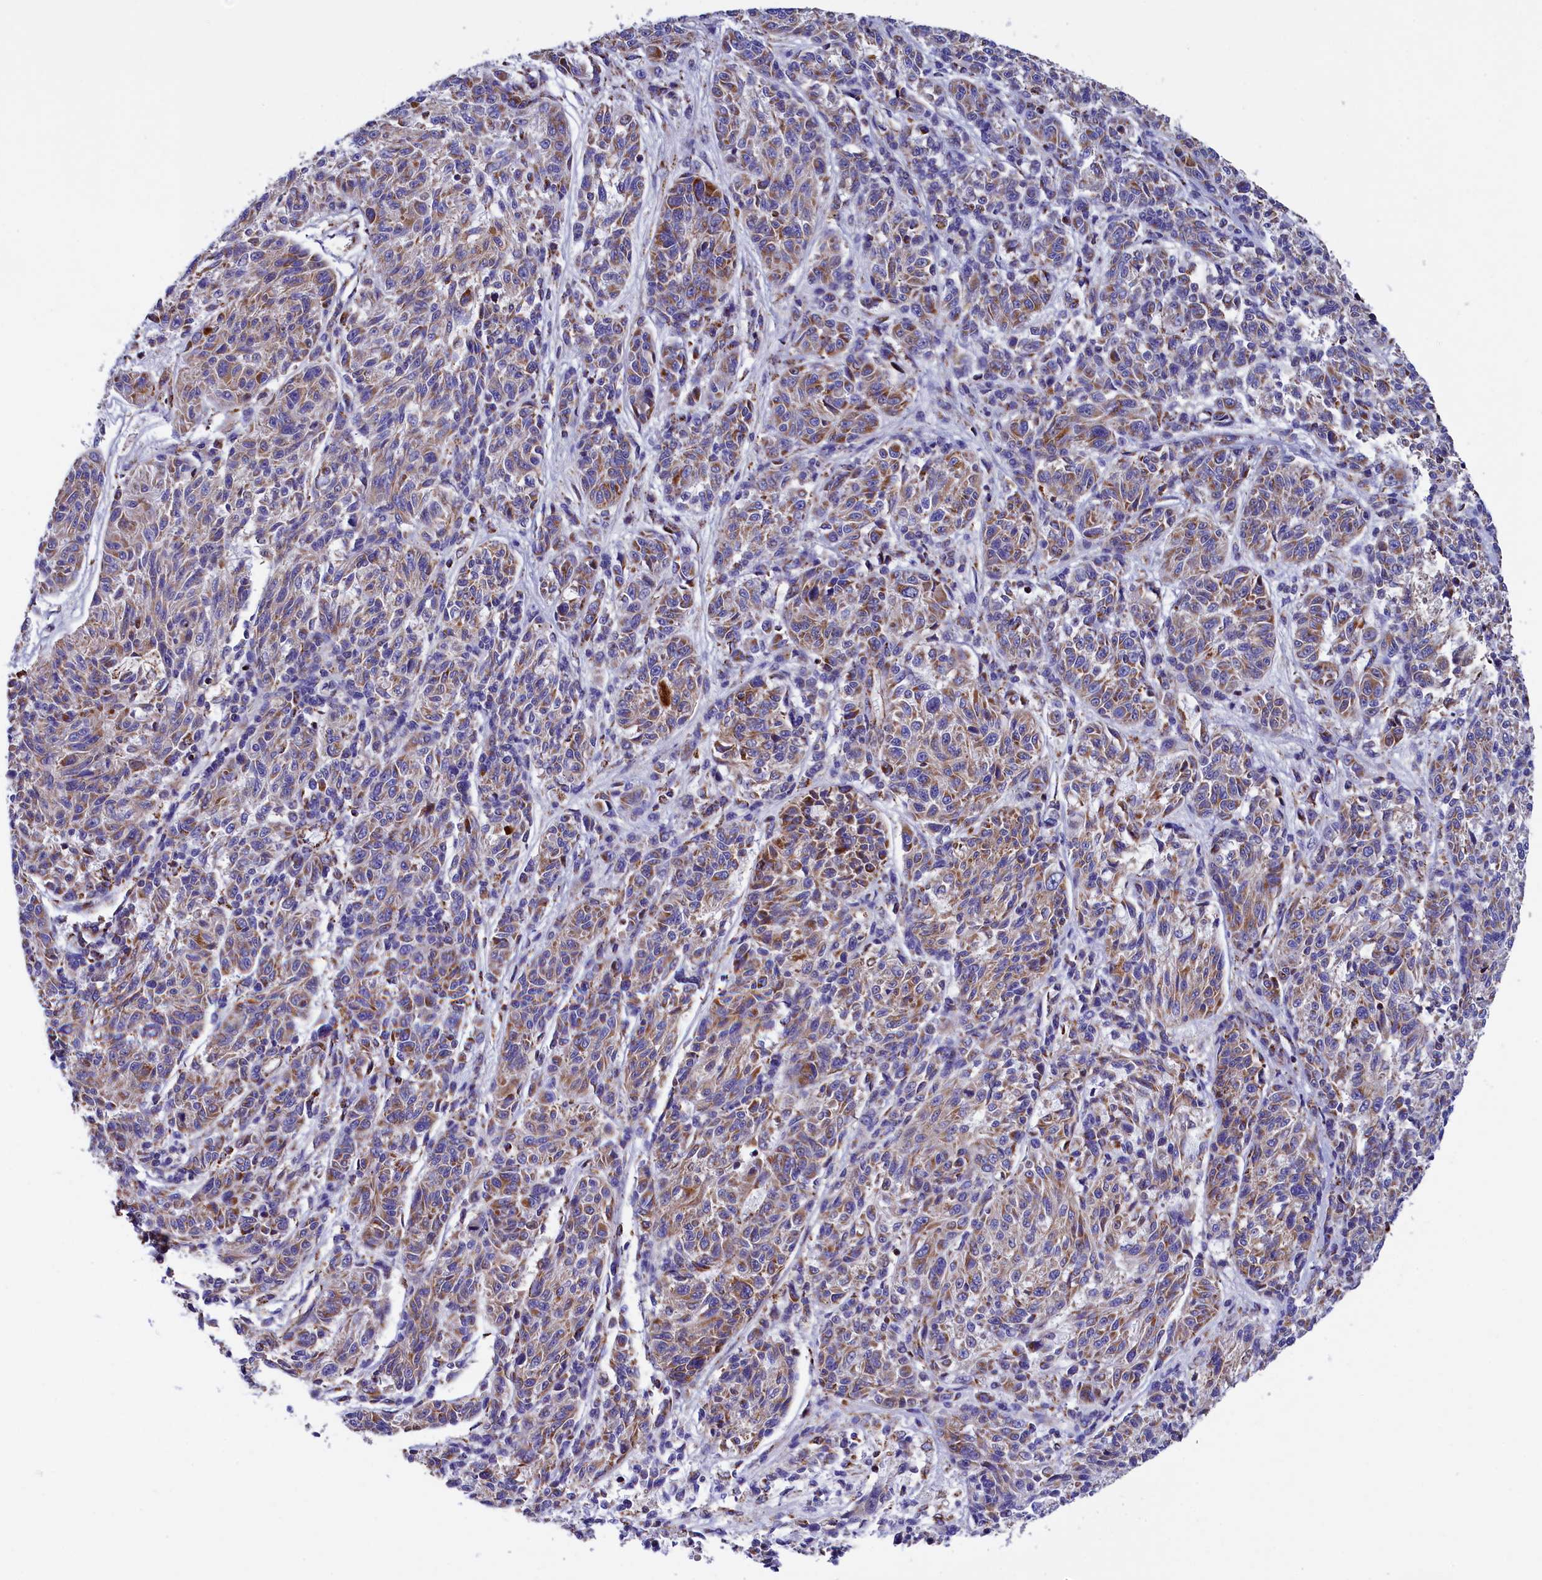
{"staining": {"intensity": "moderate", "quantity": ">75%", "location": "cytoplasmic/membranous"}, "tissue": "melanoma", "cell_type": "Tumor cells", "image_type": "cancer", "snomed": [{"axis": "morphology", "description": "Malignant melanoma, NOS"}, {"axis": "topography", "description": "Skin"}], "caption": "Immunohistochemistry (IHC) staining of melanoma, which shows medium levels of moderate cytoplasmic/membranous expression in approximately >75% of tumor cells indicating moderate cytoplasmic/membranous protein expression. The staining was performed using DAB (3,3'-diaminobenzidine) (brown) for protein detection and nuclei were counterstained in hematoxylin (blue).", "gene": "SLC39A3", "patient": {"sex": "male", "age": 53}}